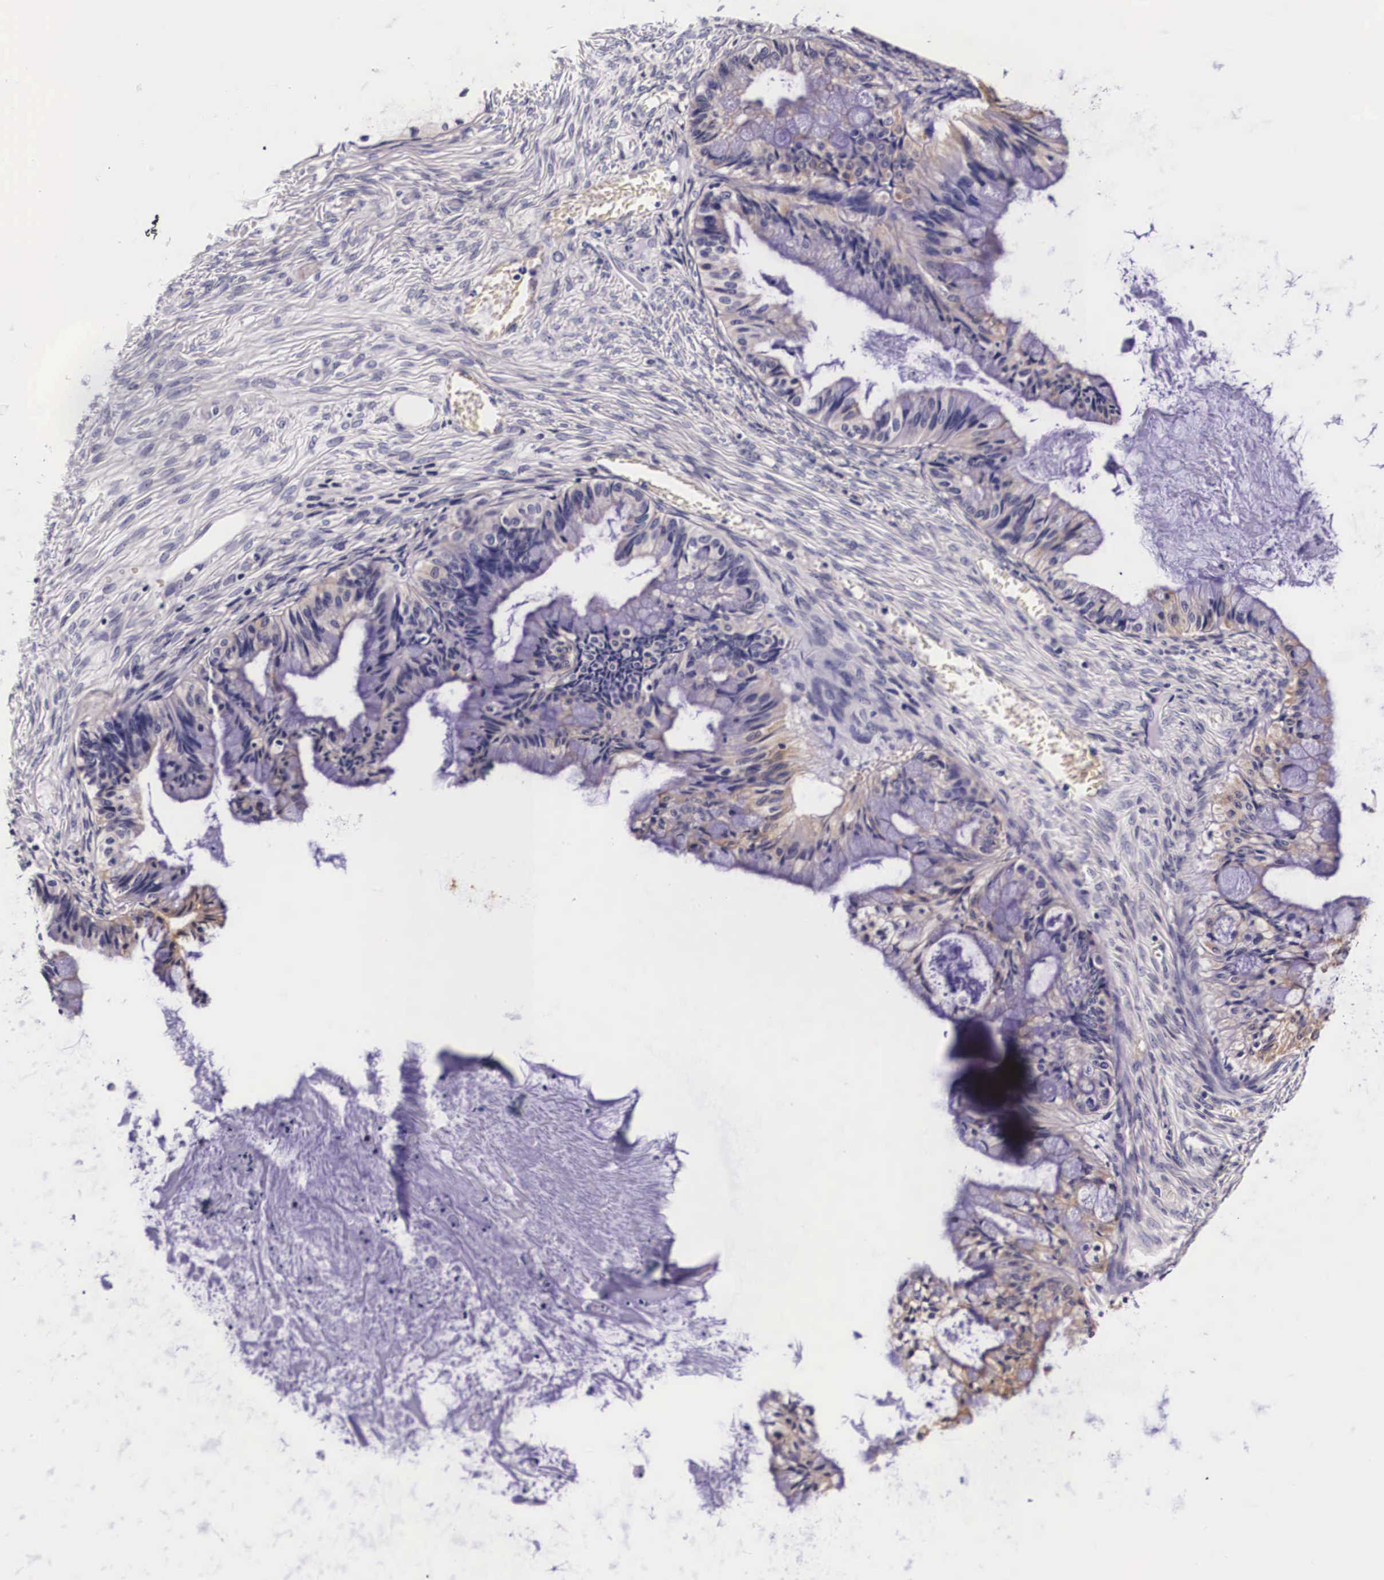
{"staining": {"intensity": "negative", "quantity": "none", "location": "none"}, "tissue": "ovarian cancer", "cell_type": "Tumor cells", "image_type": "cancer", "snomed": [{"axis": "morphology", "description": "Cystadenocarcinoma, mucinous, NOS"}, {"axis": "topography", "description": "Ovary"}], "caption": "Ovarian cancer (mucinous cystadenocarcinoma) stained for a protein using immunohistochemistry exhibits no staining tumor cells.", "gene": "PHETA2", "patient": {"sex": "female", "age": 57}}